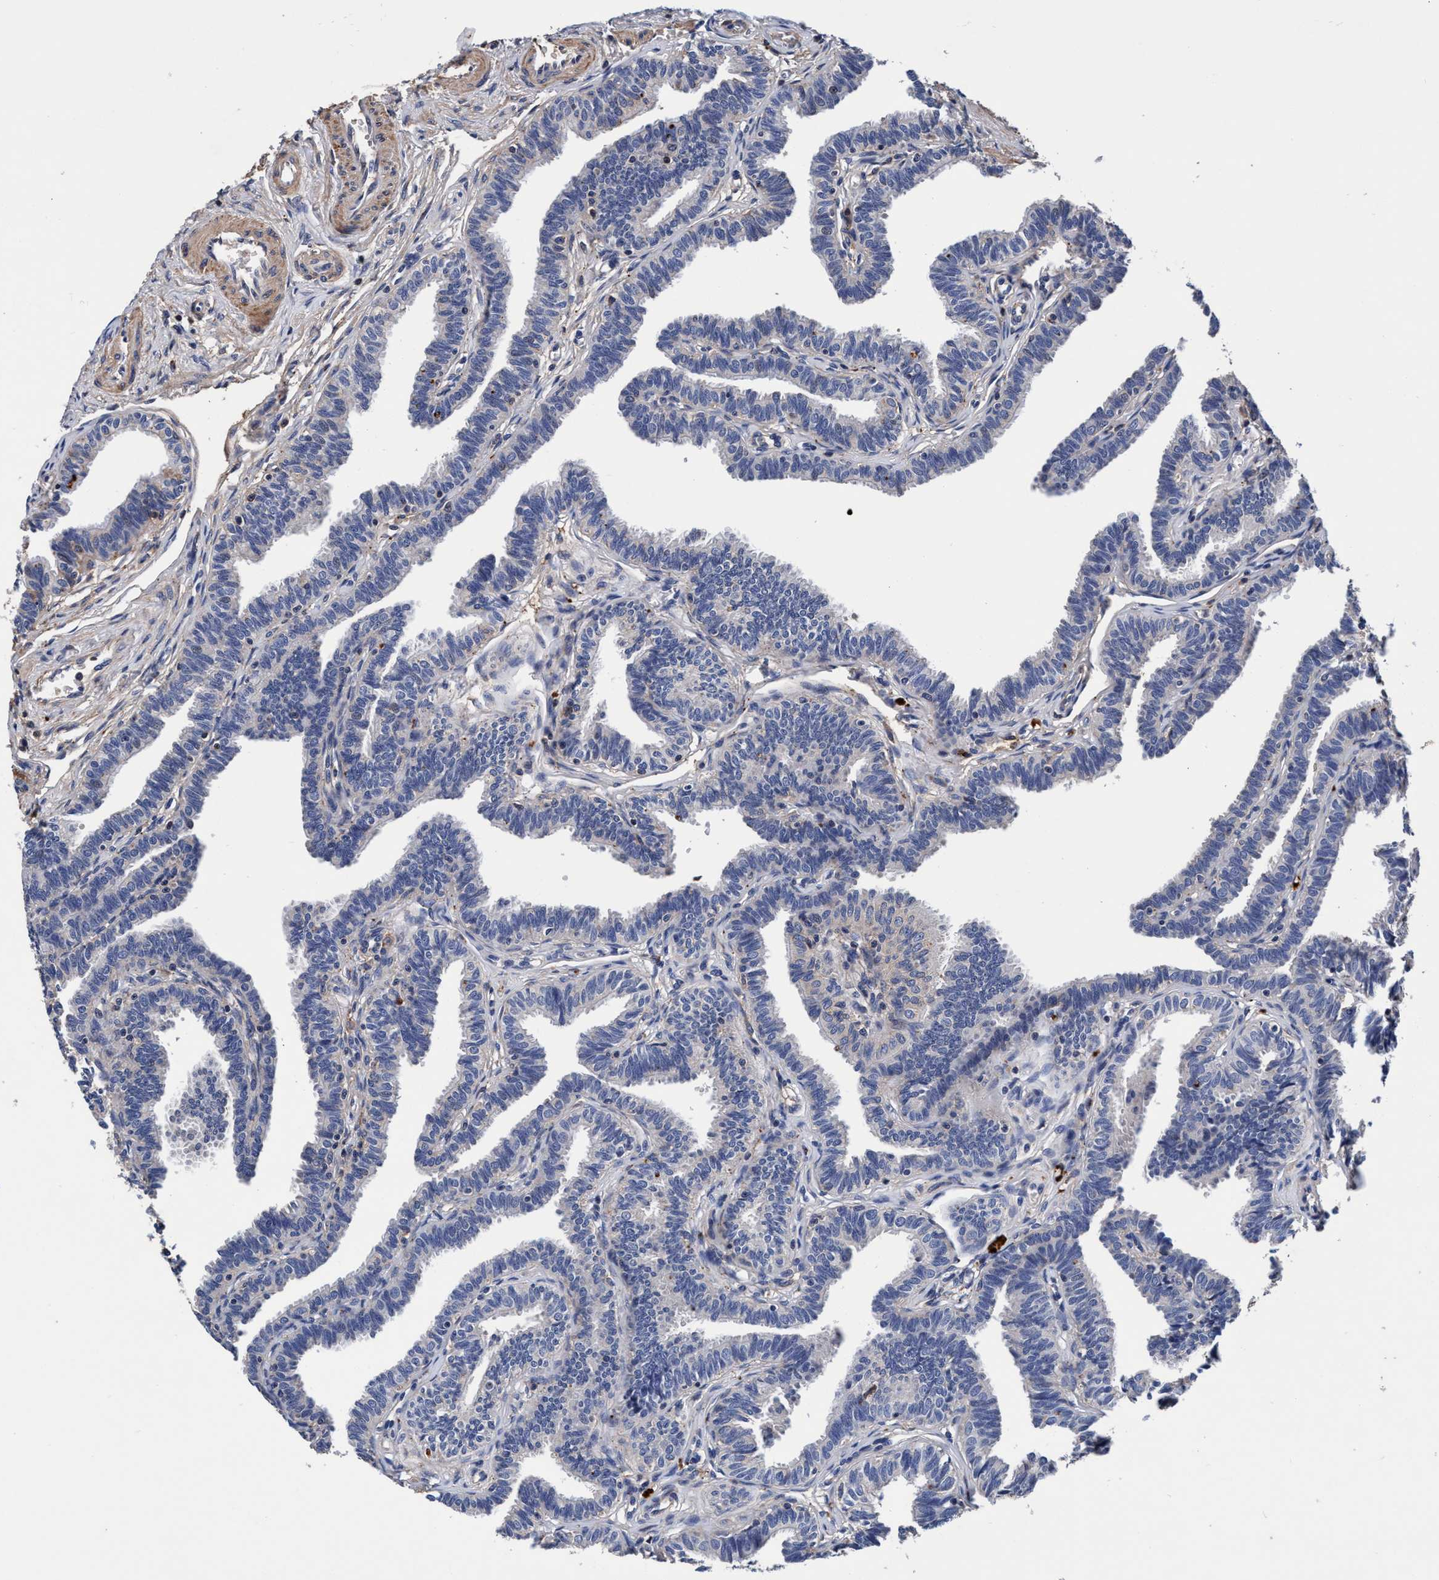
{"staining": {"intensity": "weak", "quantity": "<25%", "location": "cytoplasmic/membranous"}, "tissue": "fallopian tube", "cell_type": "Glandular cells", "image_type": "normal", "snomed": [{"axis": "morphology", "description": "Normal tissue, NOS"}, {"axis": "topography", "description": "Fallopian tube"}, {"axis": "topography", "description": "Ovary"}], "caption": "The immunohistochemistry histopathology image has no significant staining in glandular cells of fallopian tube.", "gene": "RNF208", "patient": {"sex": "female", "age": 23}}